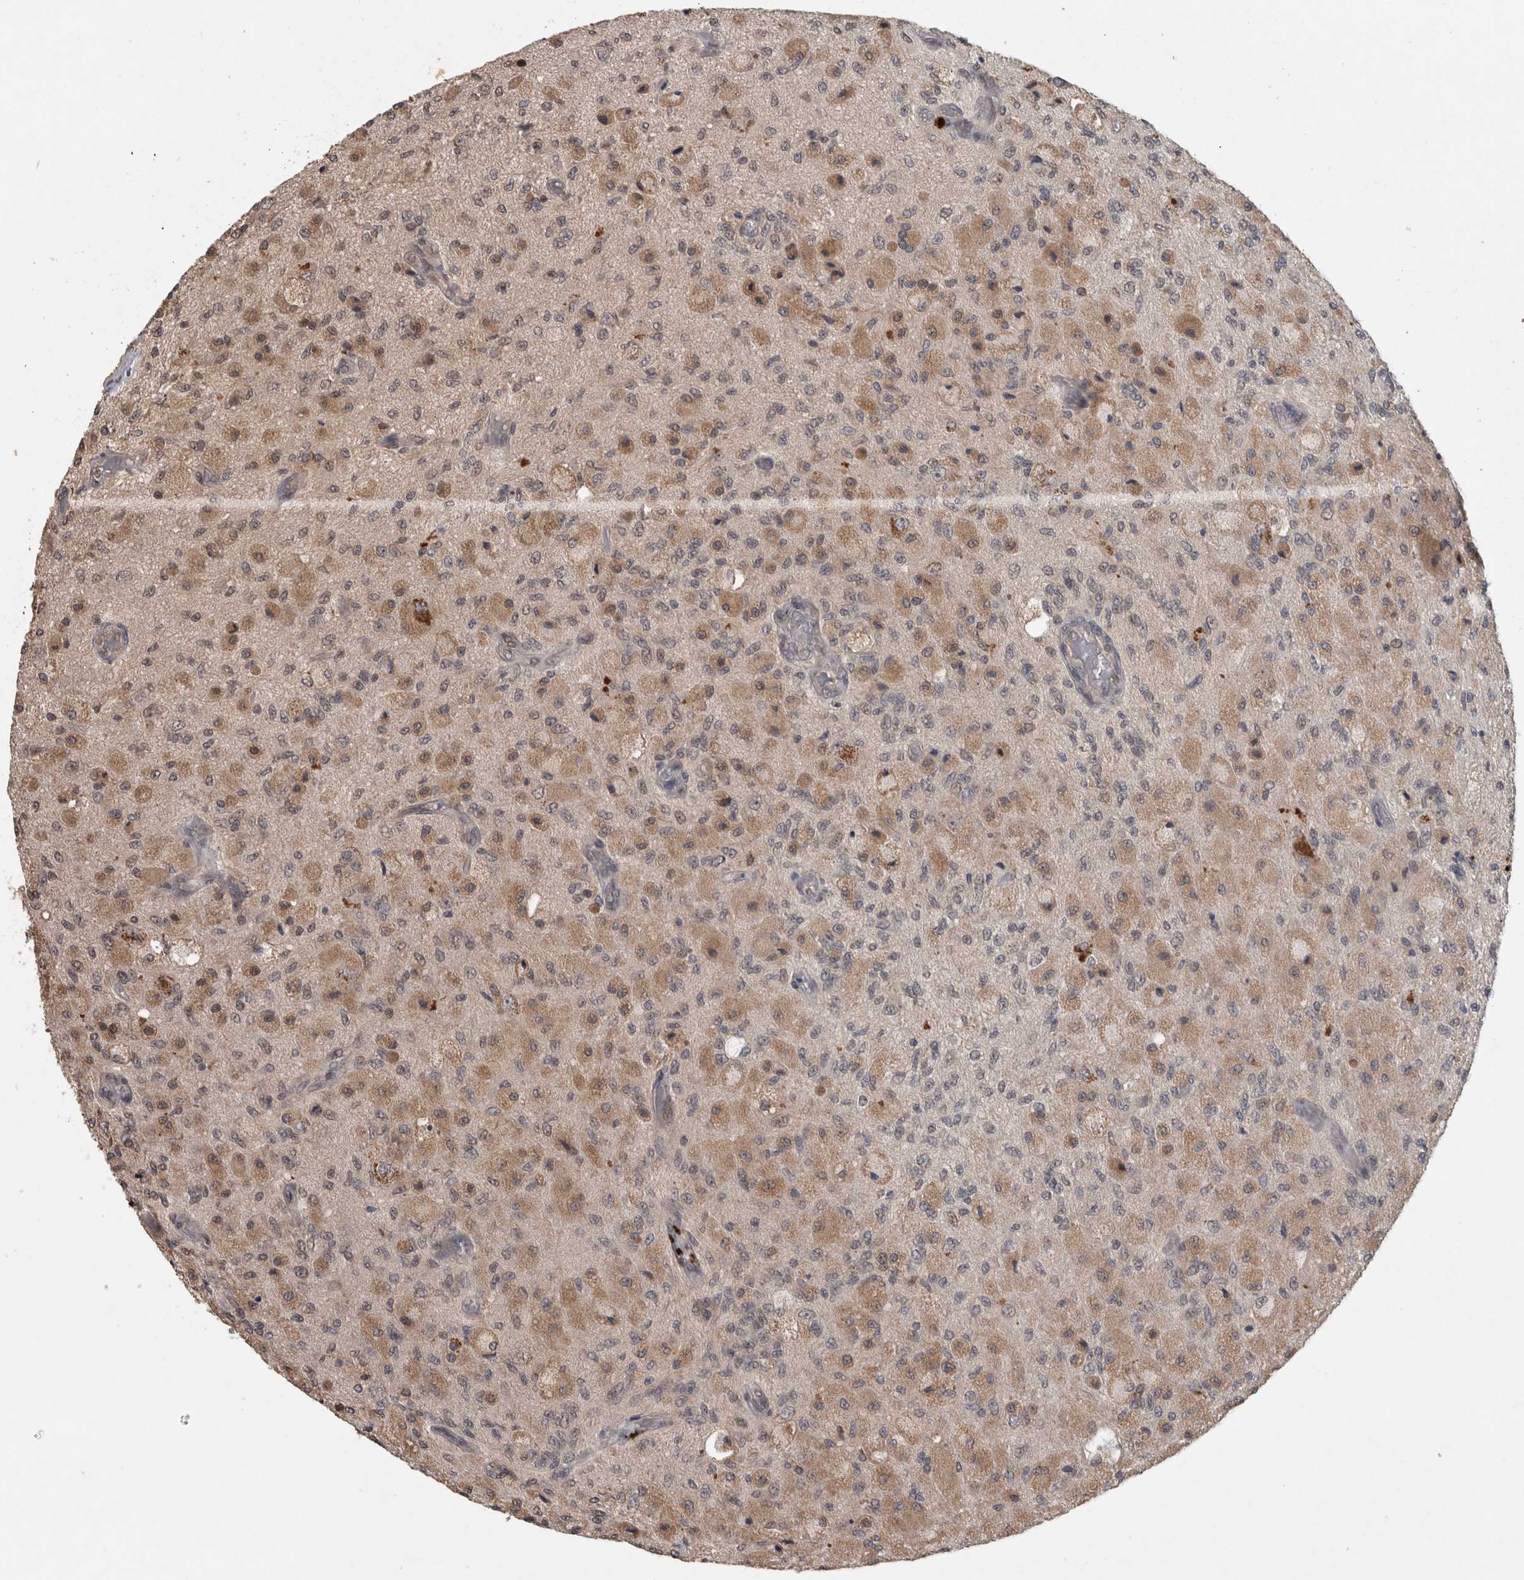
{"staining": {"intensity": "moderate", "quantity": "25%-75%", "location": "cytoplasmic/membranous"}, "tissue": "glioma", "cell_type": "Tumor cells", "image_type": "cancer", "snomed": [{"axis": "morphology", "description": "Normal tissue, NOS"}, {"axis": "morphology", "description": "Glioma, malignant, High grade"}, {"axis": "topography", "description": "Cerebral cortex"}], "caption": "IHC (DAB) staining of malignant glioma (high-grade) displays moderate cytoplasmic/membranous protein positivity in approximately 25%-75% of tumor cells.", "gene": "RHPN1", "patient": {"sex": "male", "age": 77}}